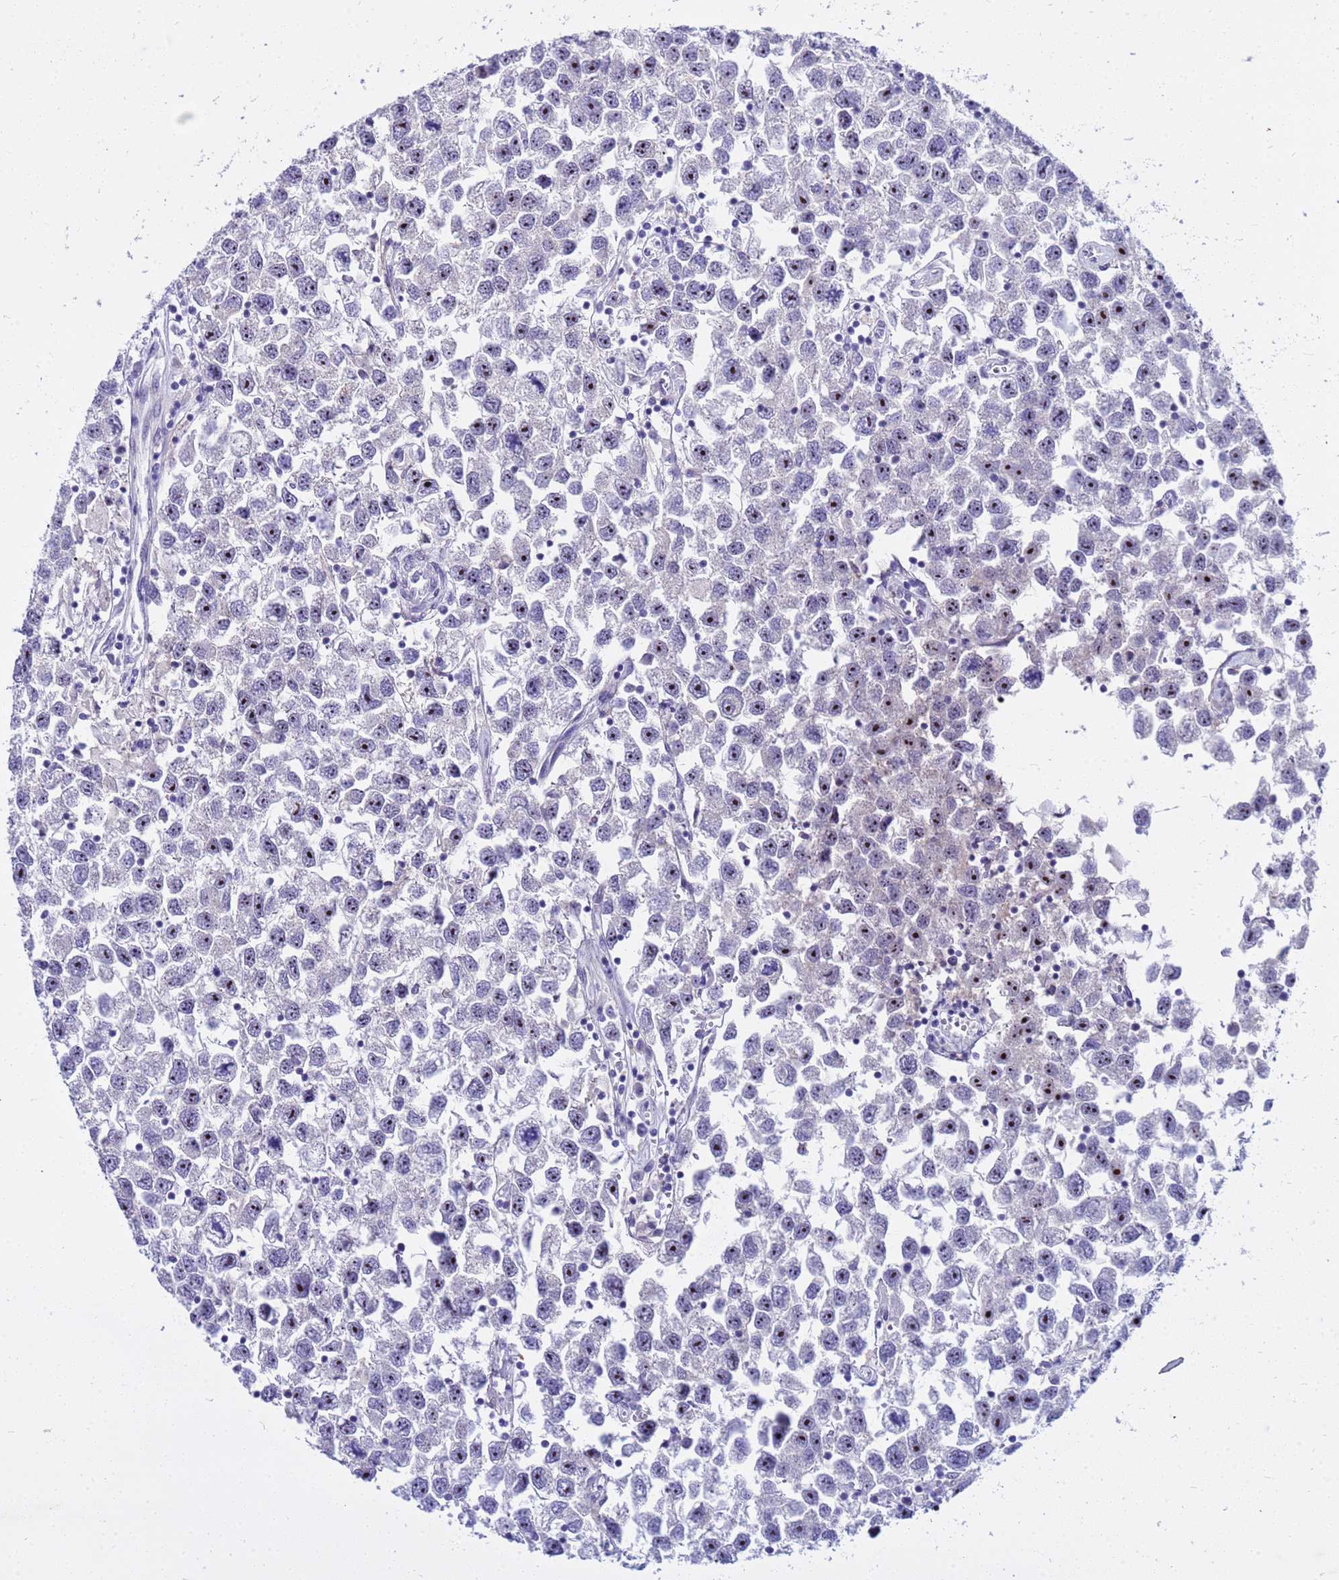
{"staining": {"intensity": "strong", "quantity": "25%-75%", "location": "nuclear"}, "tissue": "testis cancer", "cell_type": "Tumor cells", "image_type": "cancer", "snomed": [{"axis": "morphology", "description": "Seminoma, NOS"}, {"axis": "topography", "description": "Testis"}], "caption": "The micrograph displays immunohistochemical staining of testis cancer. There is strong nuclear staining is appreciated in approximately 25%-75% of tumor cells.", "gene": "LRATD1", "patient": {"sex": "male", "age": 26}}